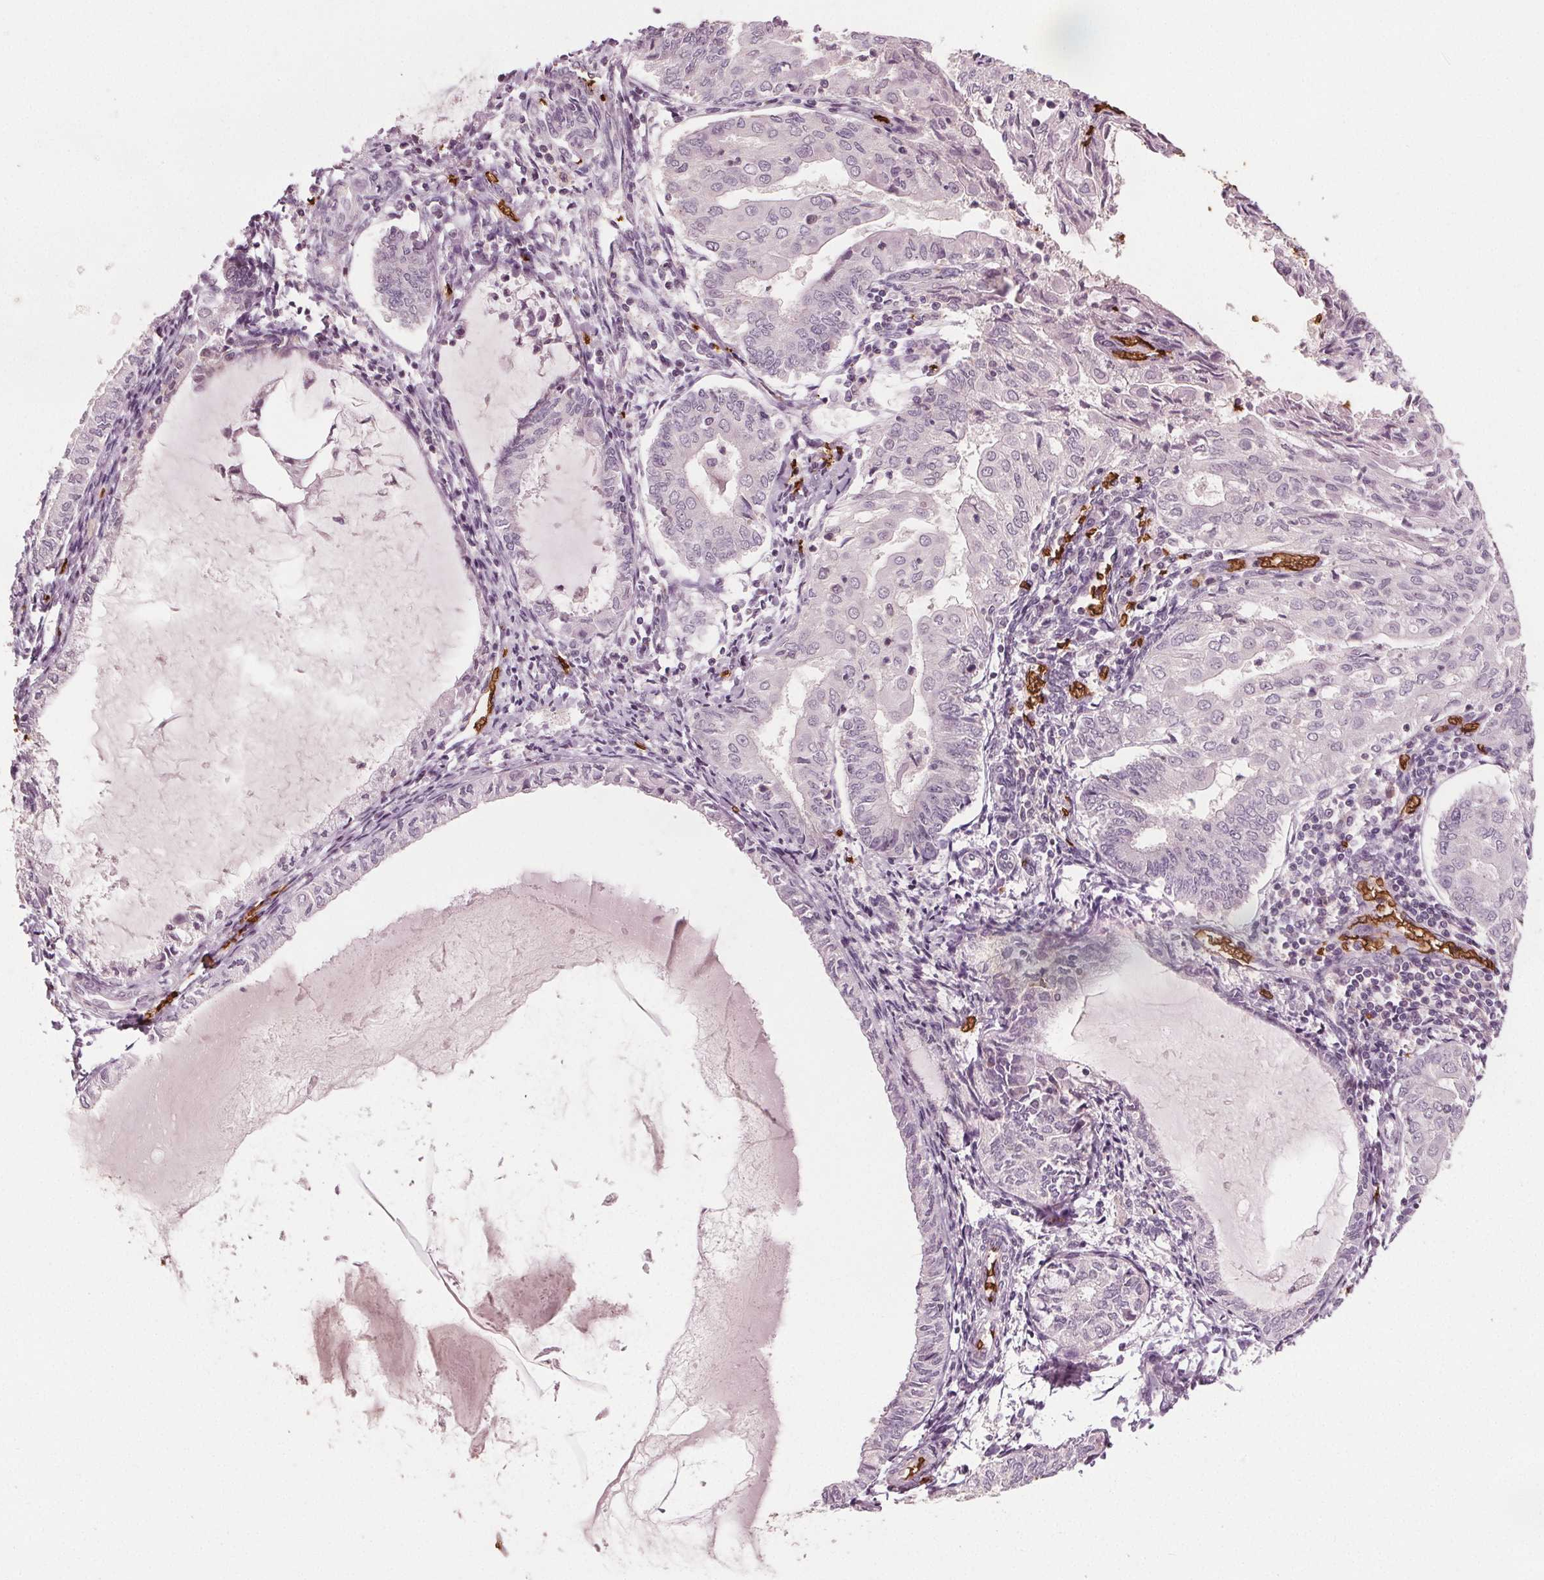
{"staining": {"intensity": "negative", "quantity": "none", "location": "none"}, "tissue": "endometrial cancer", "cell_type": "Tumor cells", "image_type": "cancer", "snomed": [{"axis": "morphology", "description": "Adenocarcinoma, NOS"}, {"axis": "topography", "description": "Endometrium"}], "caption": "This photomicrograph is of endometrial adenocarcinoma stained with IHC to label a protein in brown with the nuclei are counter-stained blue. There is no positivity in tumor cells. (Stains: DAB (3,3'-diaminobenzidine) IHC with hematoxylin counter stain, Microscopy: brightfield microscopy at high magnification).", "gene": "SLC4A1", "patient": {"sex": "female", "age": 68}}